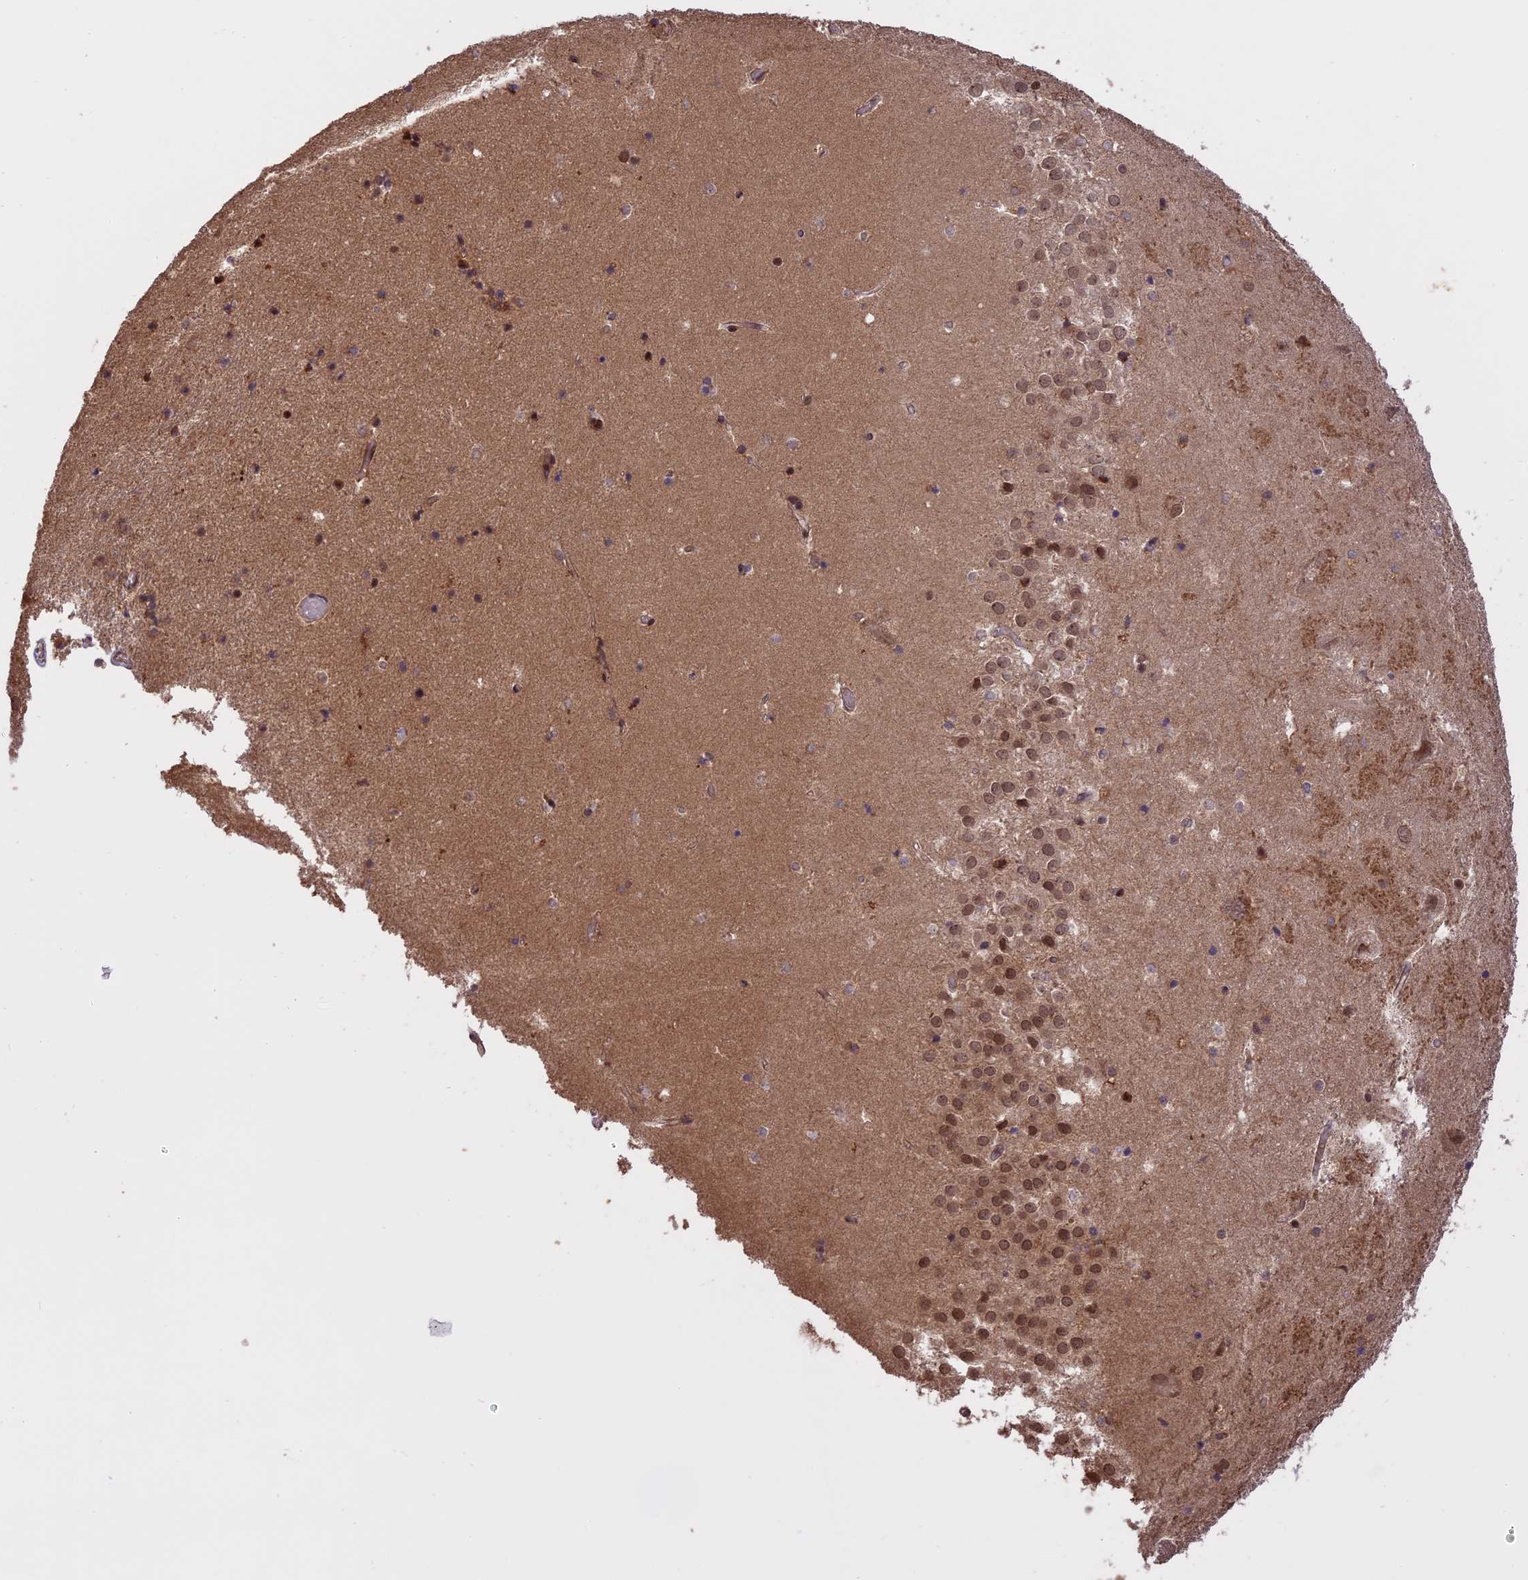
{"staining": {"intensity": "moderate", "quantity": "<25%", "location": "nuclear"}, "tissue": "hippocampus", "cell_type": "Glial cells", "image_type": "normal", "snomed": [{"axis": "morphology", "description": "Normal tissue, NOS"}, {"axis": "topography", "description": "Hippocampus"}], "caption": "Protein staining by immunohistochemistry (IHC) shows moderate nuclear expression in about <25% of glial cells in benign hippocampus.", "gene": "PRELID2", "patient": {"sex": "female", "age": 52}}